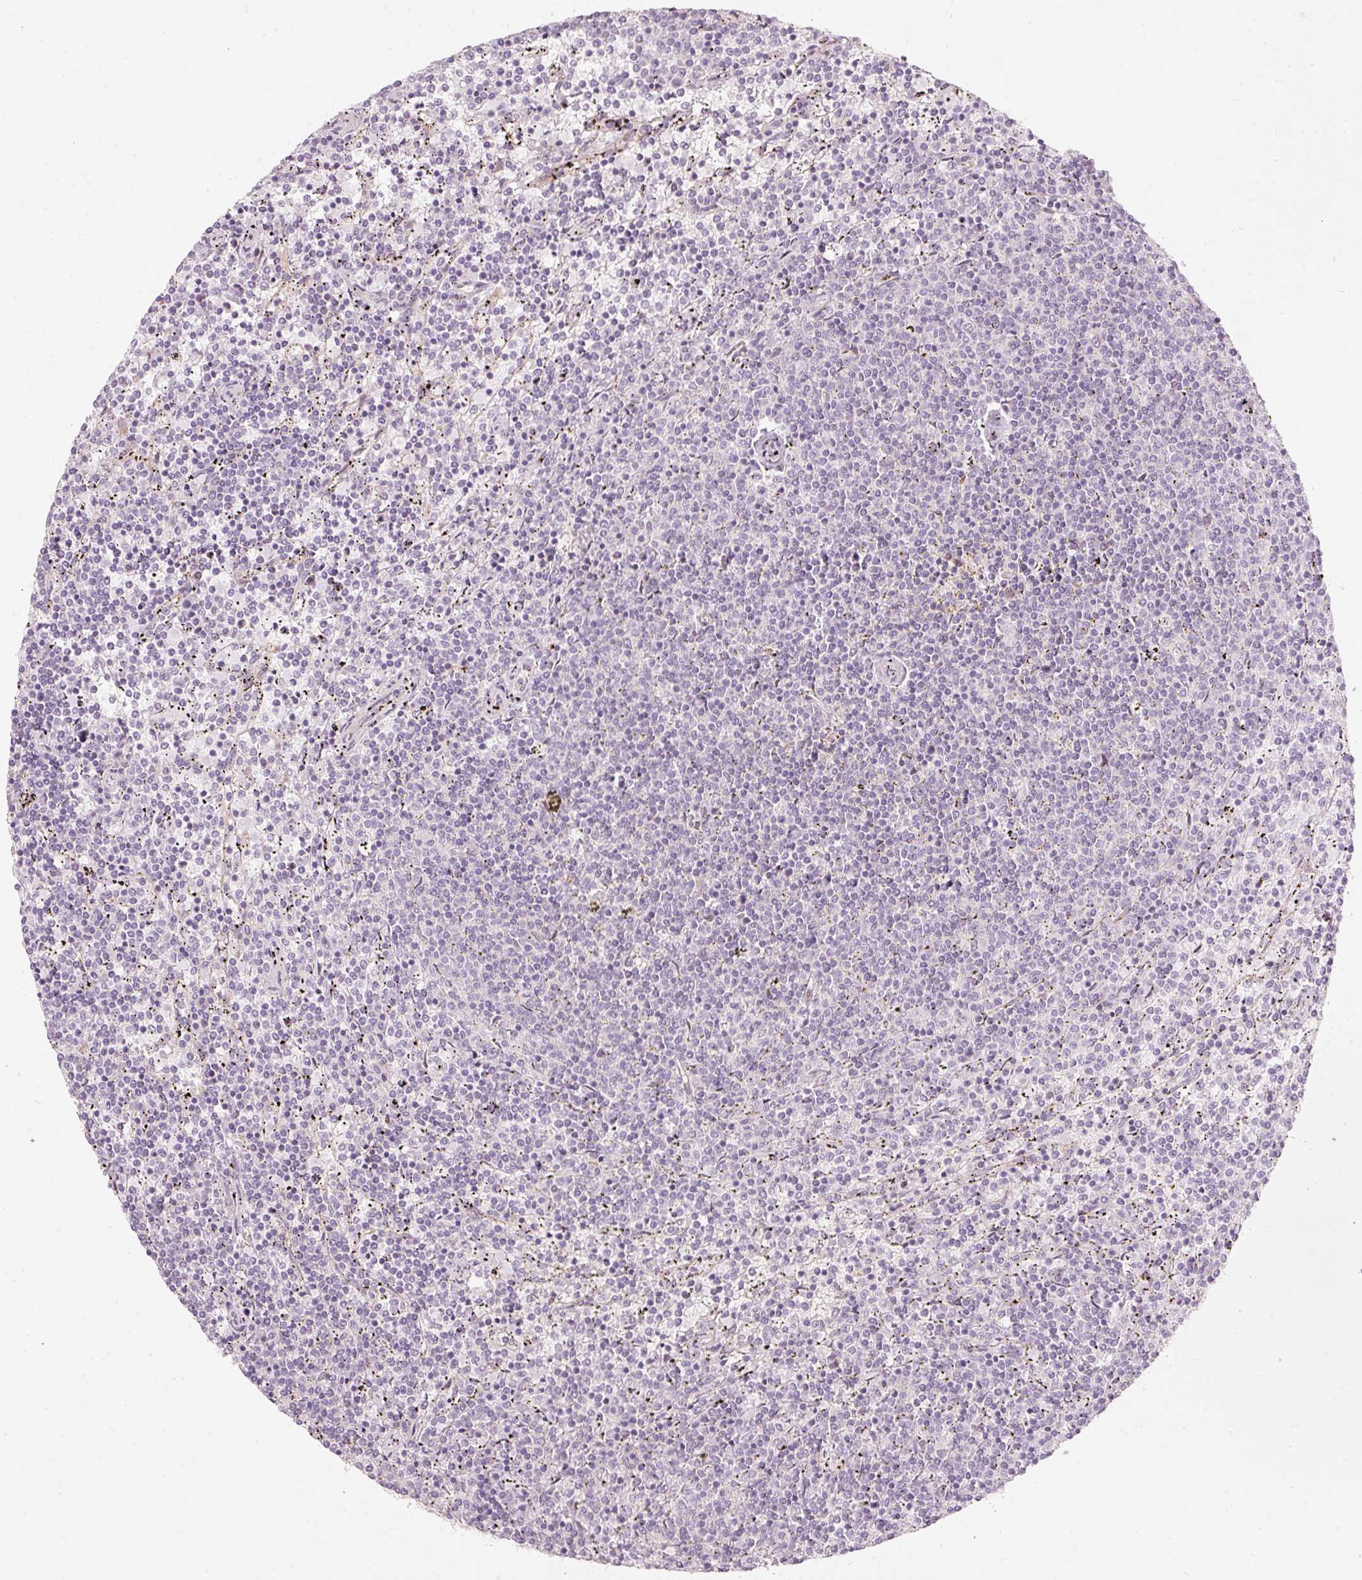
{"staining": {"intensity": "negative", "quantity": "none", "location": "none"}, "tissue": "lymphoma", "cell_type": "Tumor cells", "image_type": "cancer", "snomed": [{"axis": "morphology", "description": "Malignant lymphoma, non-Hodgkin's type, Low grade"}, {"axis": "topography", "description": "Spleen"}], "caption": "High magnification brightfield microscopy of malignant lymphoma, non-Hodgkin's type (low-grade) stained with DAB (brown) and counterstained with hematoxylin (blue): tumor cells show no significant expression.", "gene": "SLC20A1", "patient": {"sex": "female", "age": 50}}